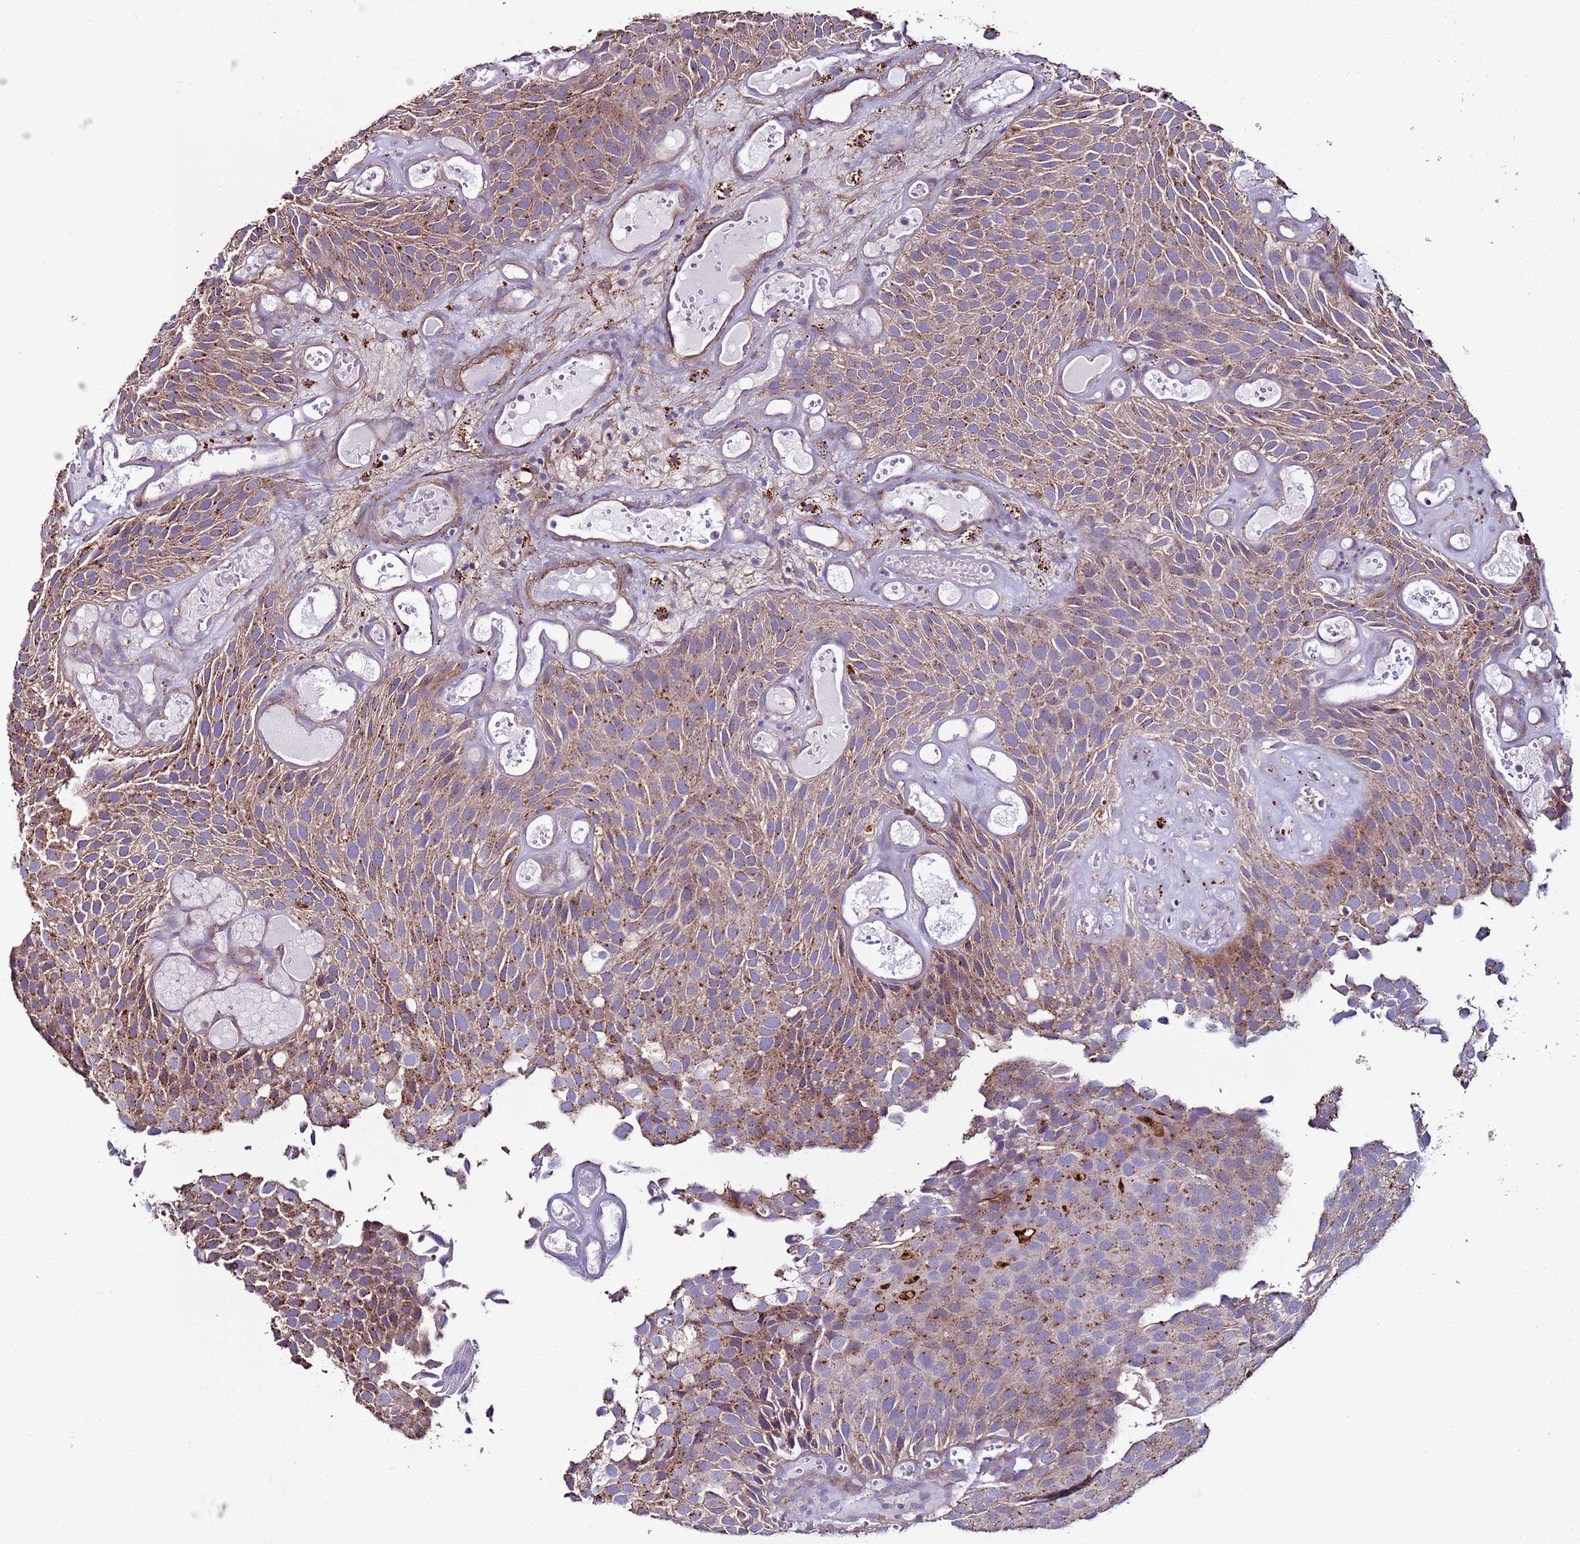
{"staining": {"intensity": "moderate", "quantity": "25%-75%", "location": "cytoplasmic/membranous"}, "tissue": "urothelial cancer", "cell_type": "Tumor cells", "image_type": "cancer", "snomed": [{"axis": "morphology", "description": "Urothelial carcinoma, Low grade"}, {"axis": "topography", "description": "Urinary bladder"}], "caption": "Protein analysis of urothelial cancer tissue reveals moderate cytoplasmic/membranous positivity in about 25%-75% of tumor cells.", "gene": "RABL2B", "patient": {"sex": "male", "age": 89}}